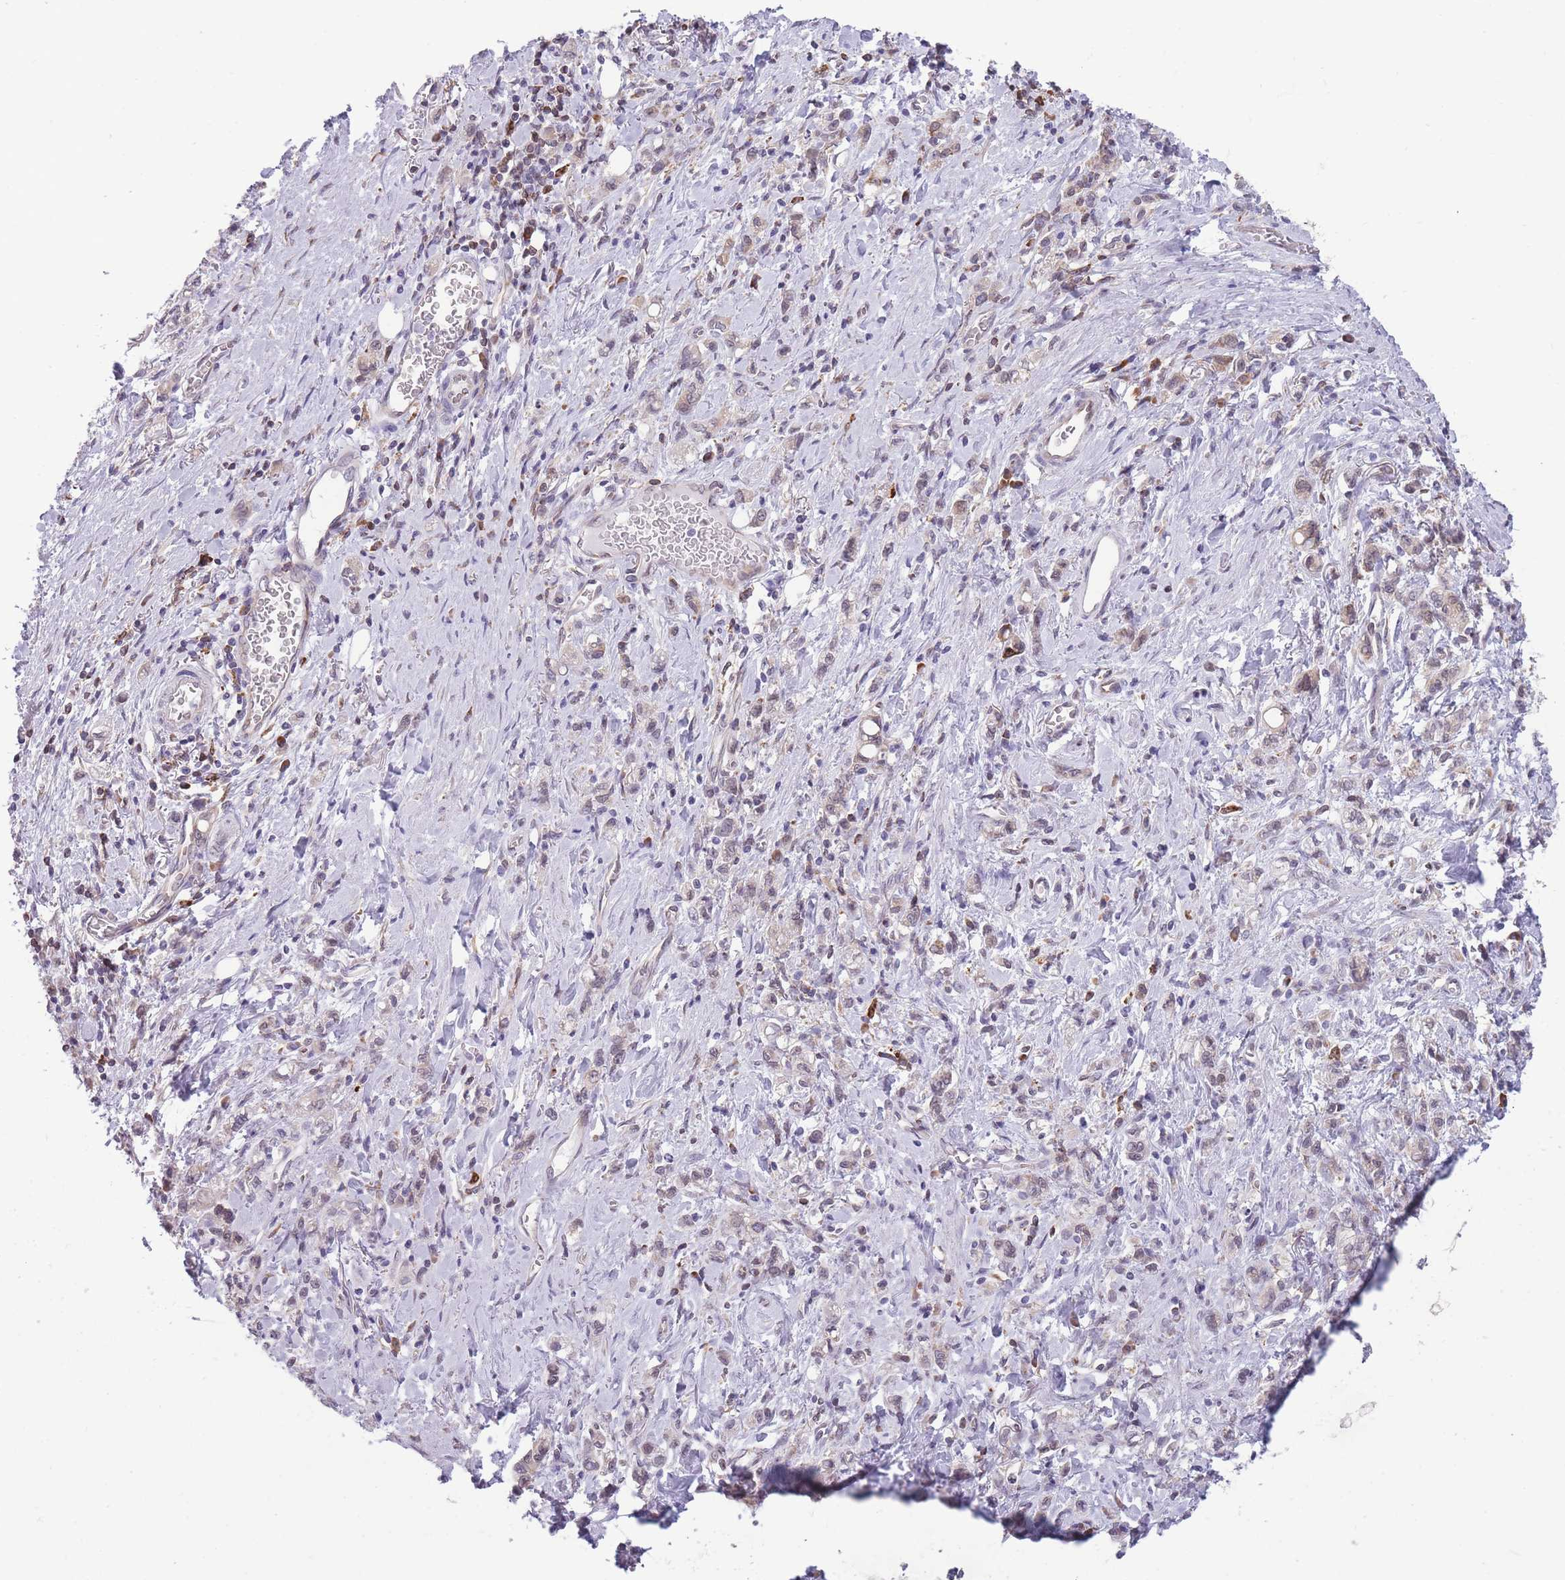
{"staining": {"intensity": "negative", "quantity": "none", "location": "none"}, "tissue": "stomach cancer", "cell_type": "Tumor cells", "image_type": "cancer", "snomed": [{"axis": "morphology", "description": "Adenocarcinoma, NOS"}, {"axis": "topography", "description": "Stomach"}], "caption": "This is an IHC histopathology image of stomach adenocarcinoma. There is no positivity in tumor cells.", "gene": "TMEM121", "patient": {"sex": "male", "age": 77}}